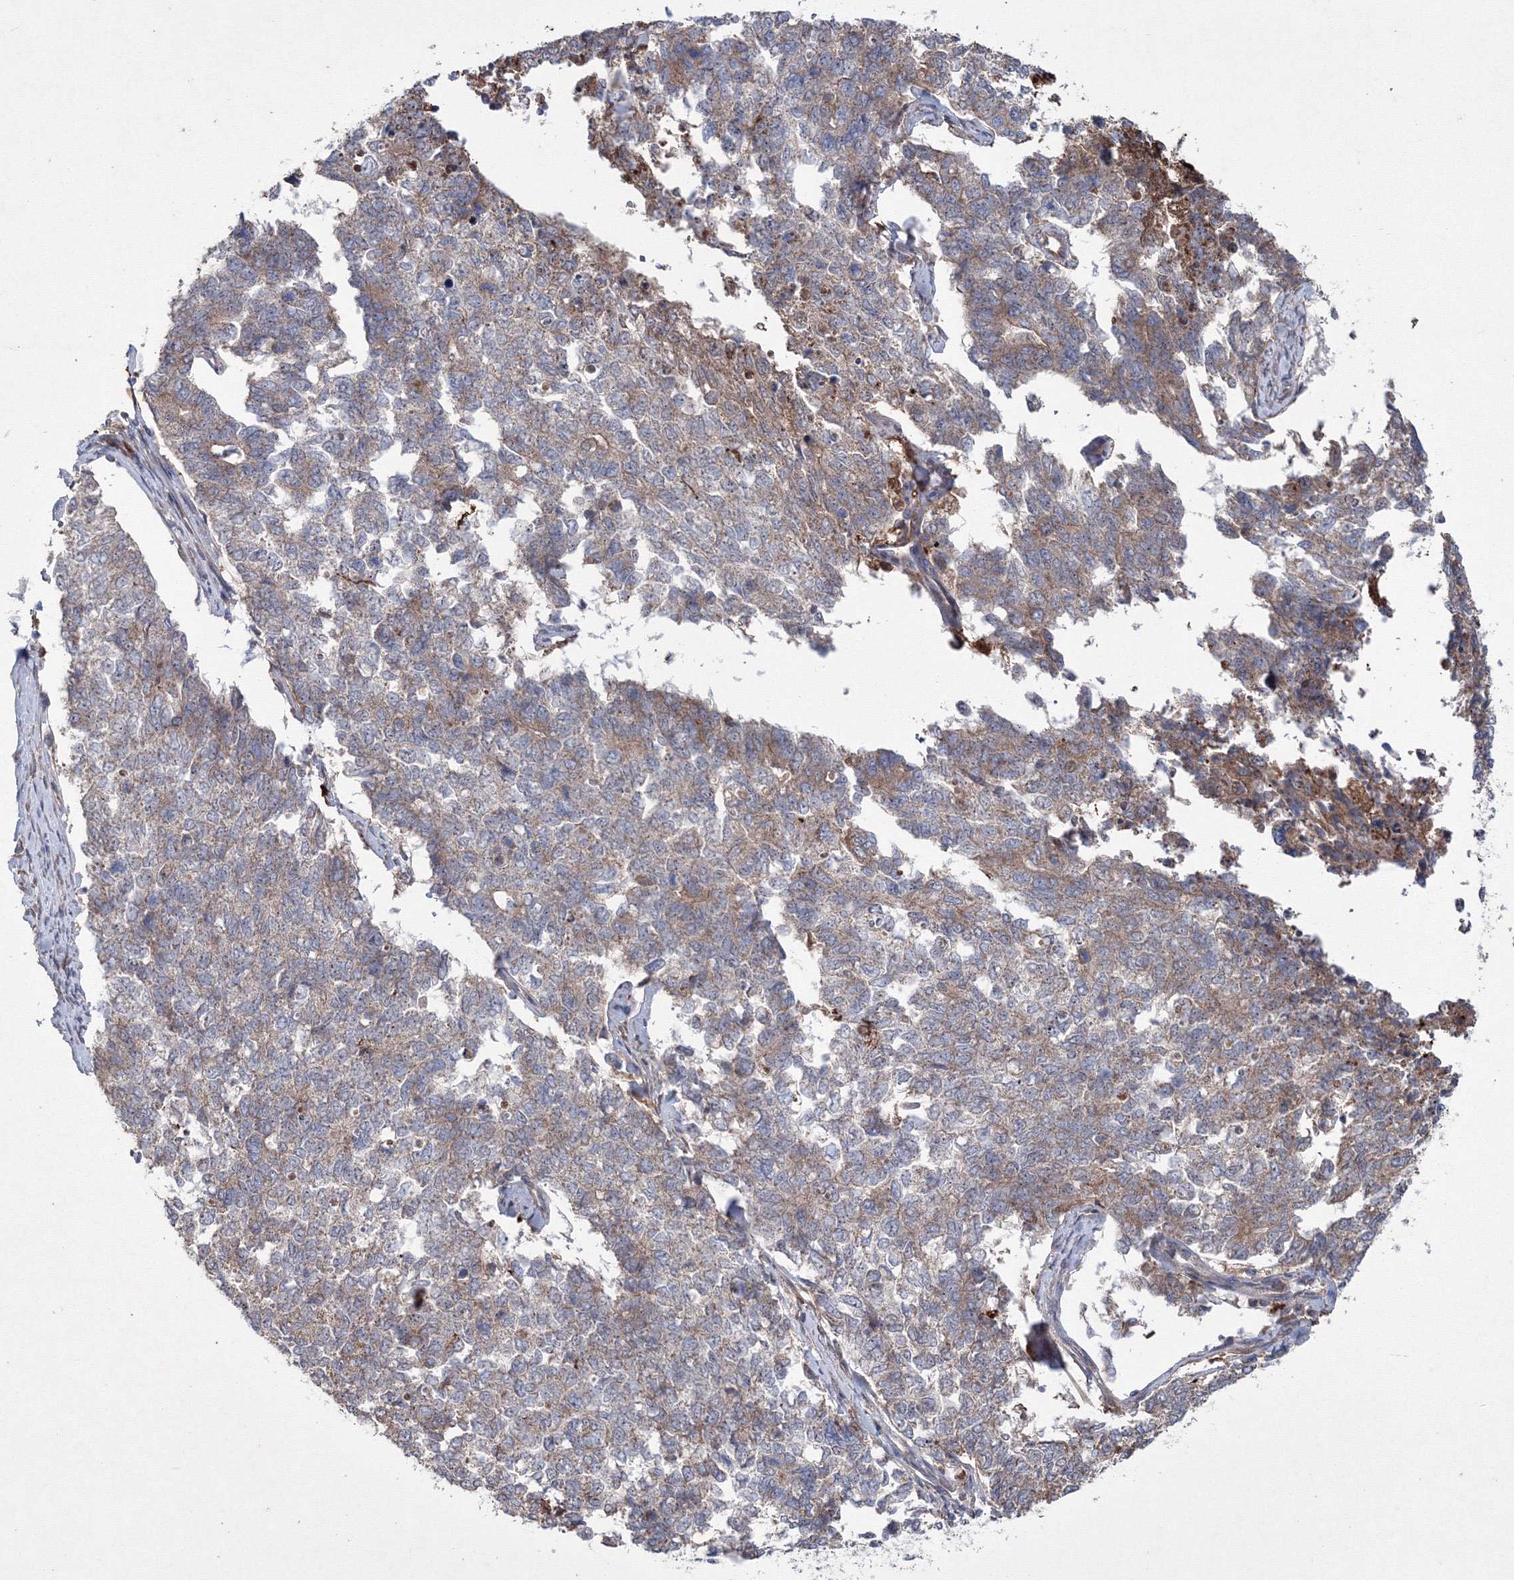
{"staining": {"intensity": "weak", "quantity": "25%-75%", "location": "cytoplasmic/membranous"}, "tissue": "cervical cancer", "cell_type": "Tumor cells", "image_type": "cancer", "snomed": [{"axis": "morphology", "description": "Squamous cell carcinoma, NOS"}, {"axis": "topography", "description": "Cervix"}], "caption": "Immunohistochemical staining of human cervical cancer (squamous cell carcinoma) reveals low levels of weak cytoplasmic/membranous protein staining in approximately 25%-75% of tumor cells.", "gene": "RANBP3L", "patient": {"sex": "female", "age": 63}}